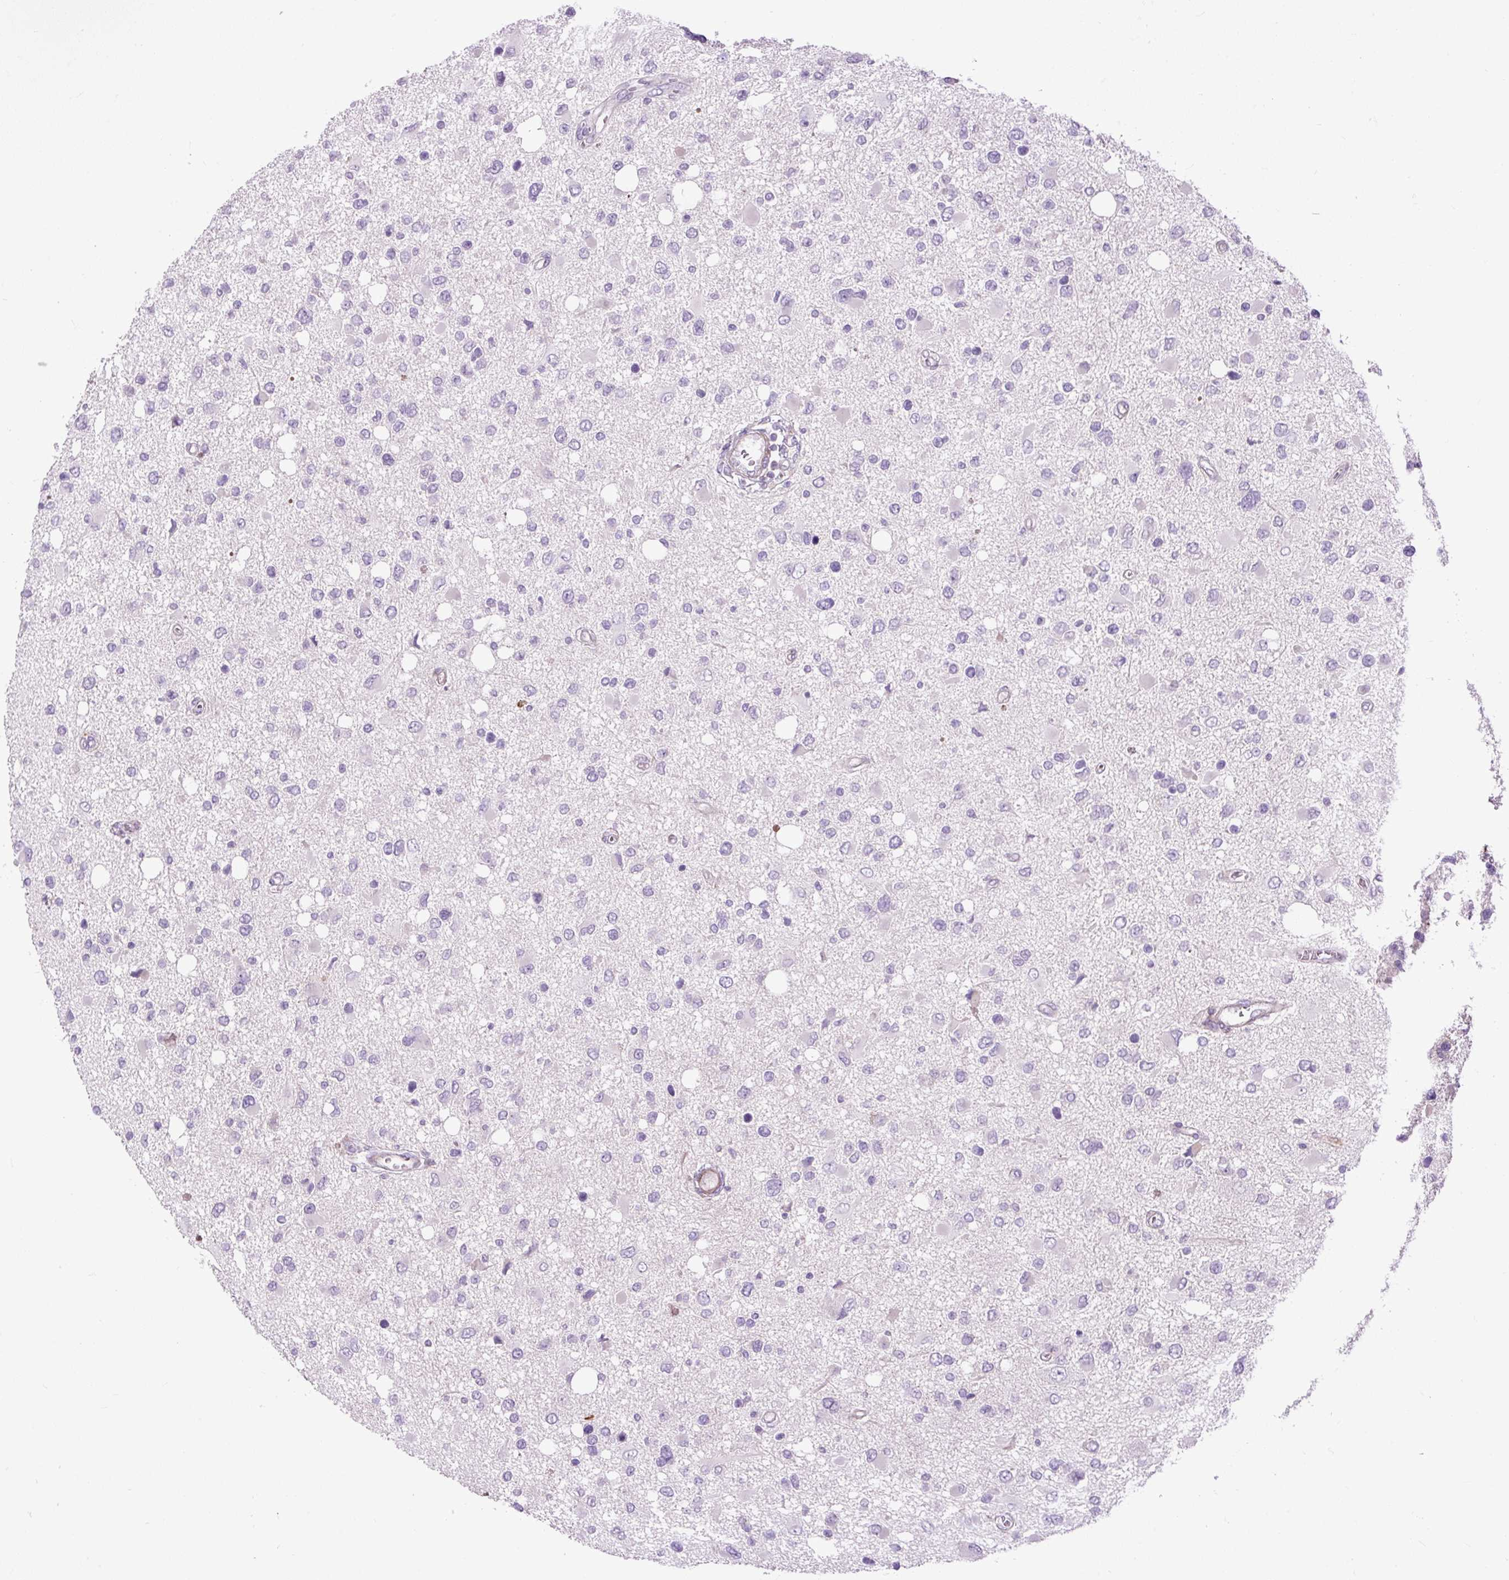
{"staining": {"intensity": "negative", "quantity": "none", "location": "none"}, "tissue": "glioma", "cell_type": "Tumor cells", "image_type": "cancer", "snomed": [{"axis": "morphology", "description": "Glioma, malignant, High grade"}, {"axis": "topography", "description": "Brain"}], "caption": "An immunohistochemistry (IHC) micrograph of glioma is shown. There is no staining in tumor cells of glioma.", "gene": "ZNF197", "patient": {"sex": "male", "age": 53}}